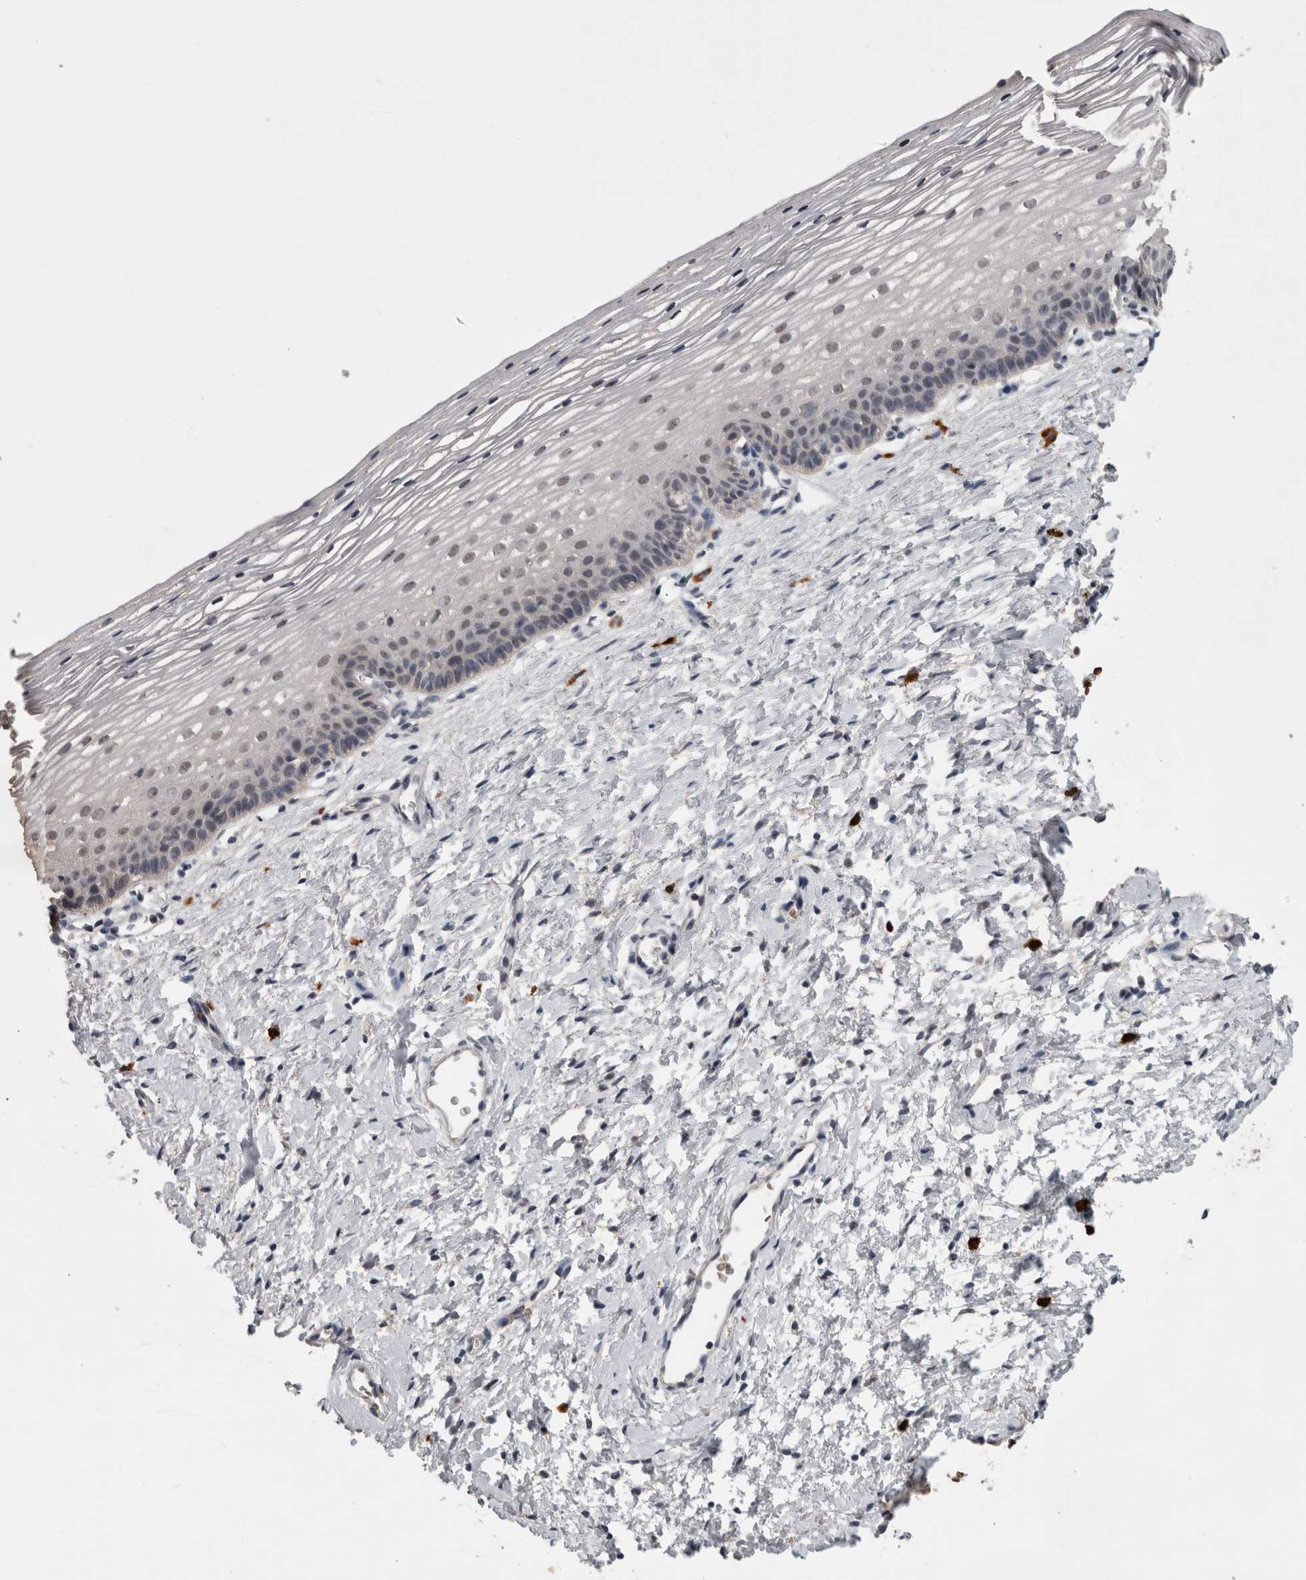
{"staining": {"intensity": "strong", "quantity": "<25%", "location": "cytoplasmic/membranous,nuclear"}, "tissue": "cervix", "cell_type": "Glandular cells", "image_type": "normal", "snomed": [{"axis": "morphology", "description": "Normal tissue, NOS"}, {"axis": "topography", "description": "Cervix"}], "caption": "High-magnification brightfield microscopy of unremarkable cervix stained with DAB (brown) and counterstained with hematoxylin (blue). glandular cells exhibit strong cytoplasmic/membranous,nuclear positivity is identified in approximately<25% of cells.", "gene": "PEBP4", "patient": {"sex": "female", "age": 72}}